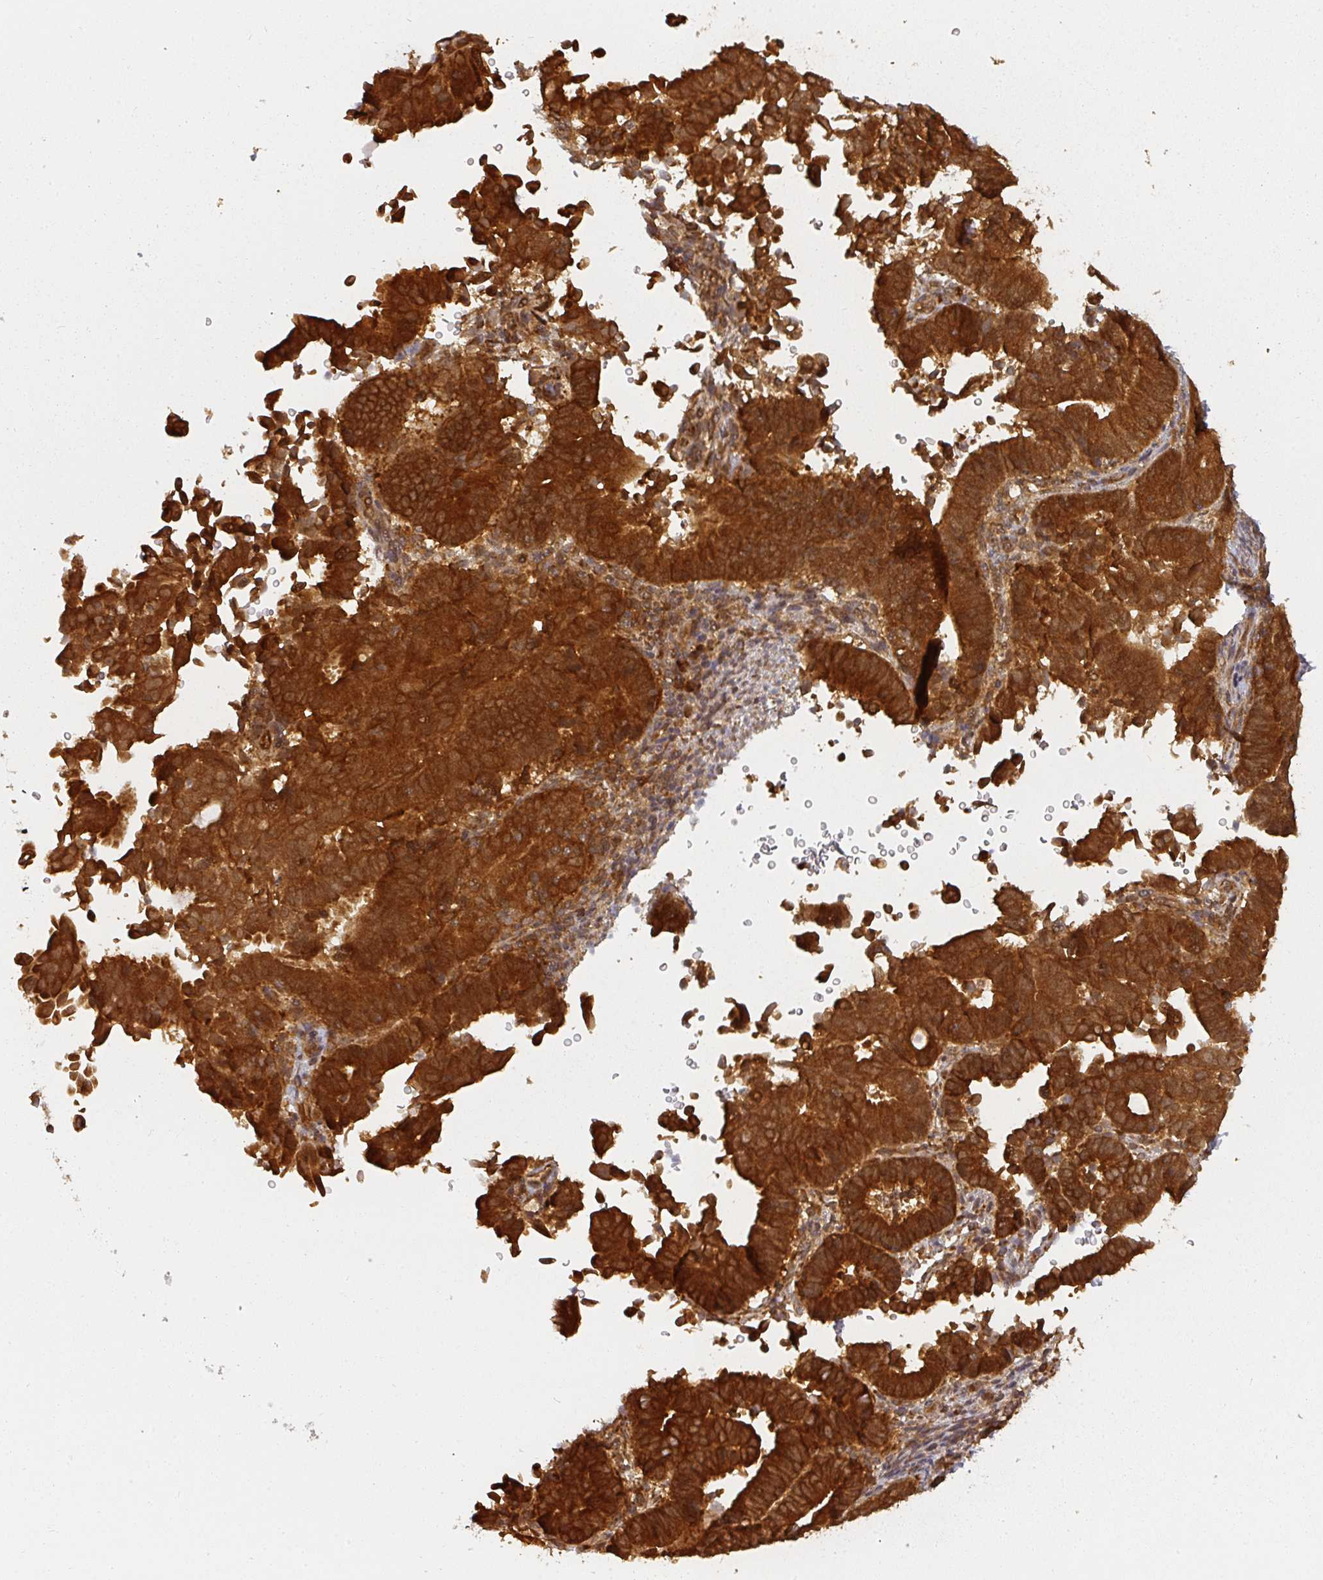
{"staining": {"intensity": "strong", "quantity": ">75%", "location": "cytoplasmic/membranous"}, "tissue": "endometrial cancer", "cell_type": "Tumor cells", "image_type": "cancer", "snomed": [{"axis": "morphology", "description": "Adenocarcinoma, NOS"}, {"axis": "topography", "description": "Endometrium"}], "caption": "Brown immunohistochemical staining in endometrial adenocarcinoma displays strong cytoplasmic/membranous positivity in about >75% of tumor cells.", "gene": "PPP6R3", "patient": {"sex": "female", "age": 70}}